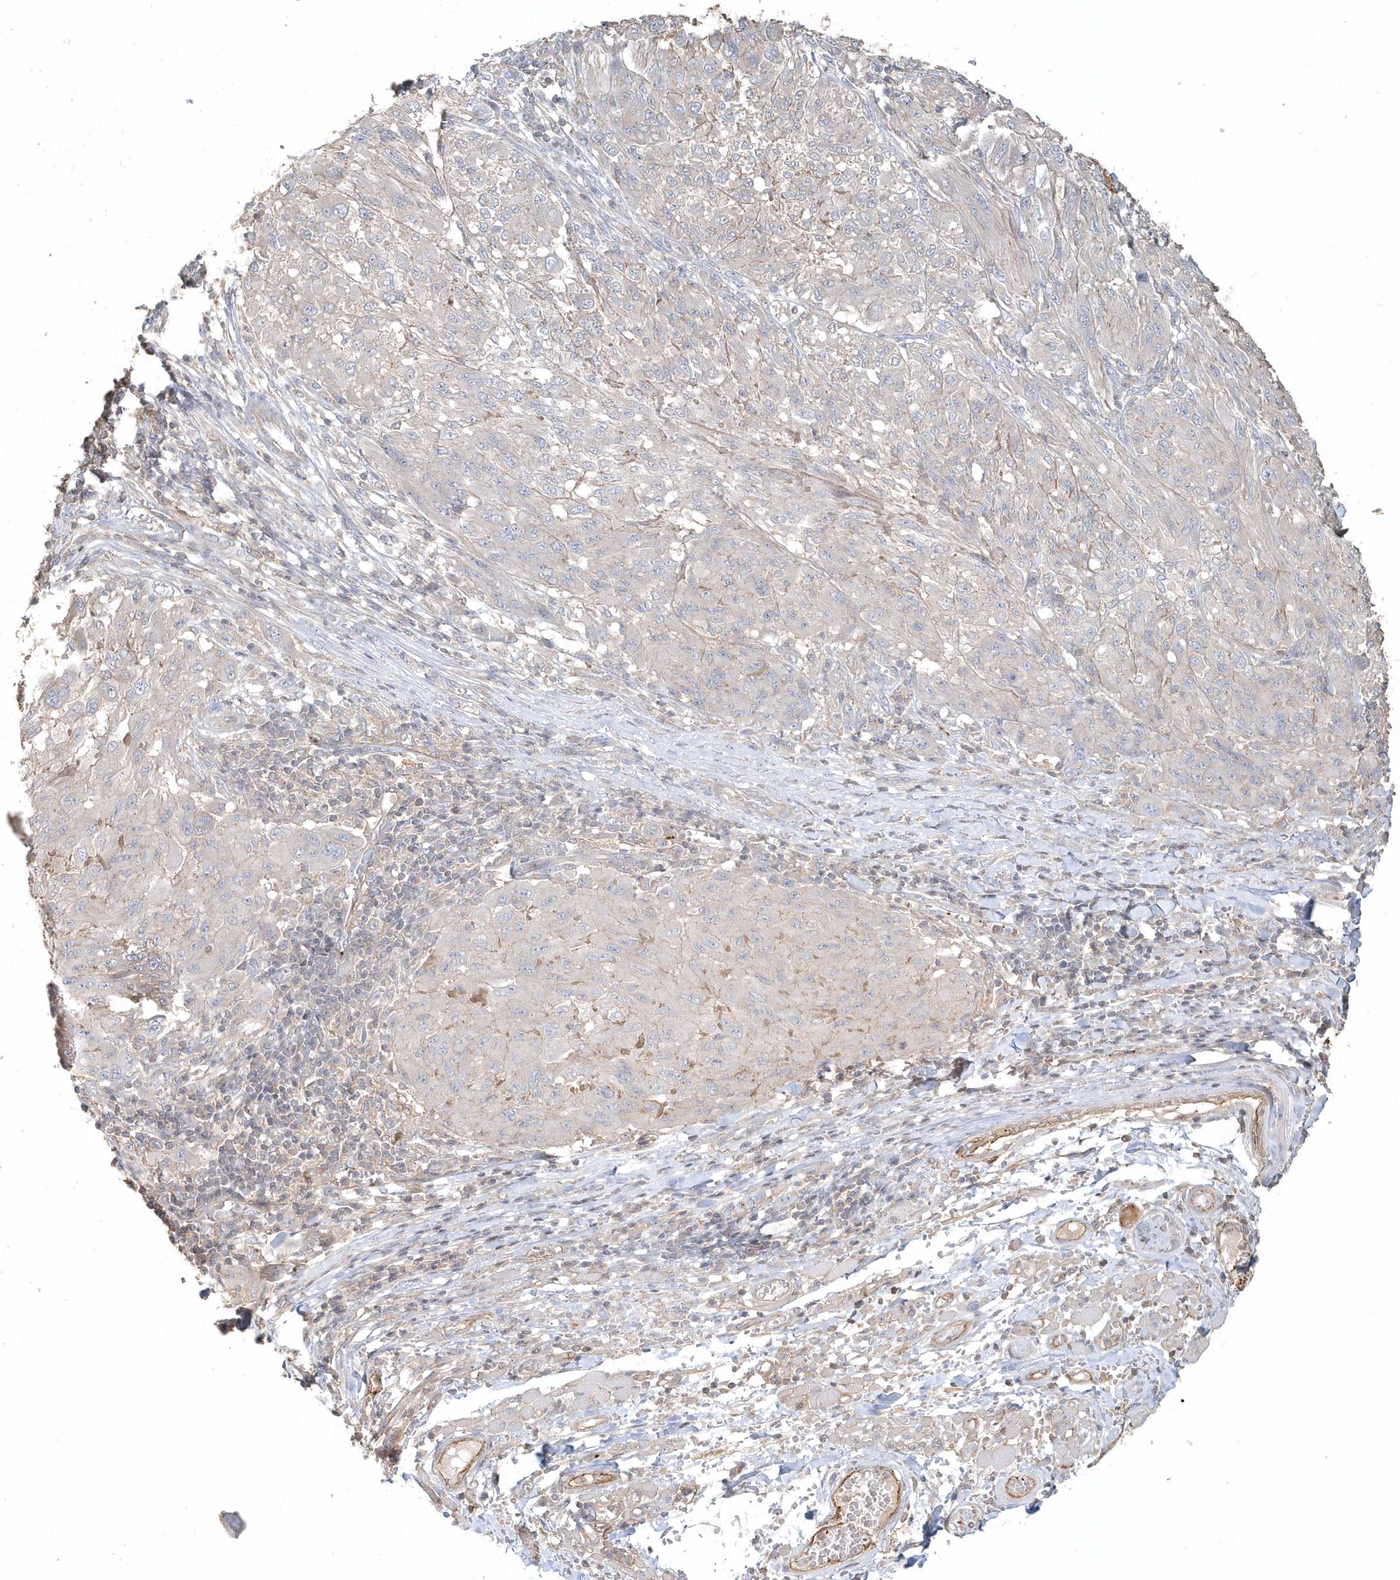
{"staining": {"intensity": "weak", "quantity": "<25%", "location": "cytoplasmic/membranous"}, "tissue": "melanoma", "cell_type": "Tumor cells", "image_type": "cancer", "snomed": [{"axis": "morphology", "description": "Malignant melanoma, NOS"}, {"axis": "topography", "description": "Skin"}], "caption": "Tumor cells are negative for protein expression in human malignant melanoma. (Immunohistochemistry (ihc), brightfield microscopy, high magnification).", "gene": "MMRN1", "patient": {"sex": "female", "age": 91}}